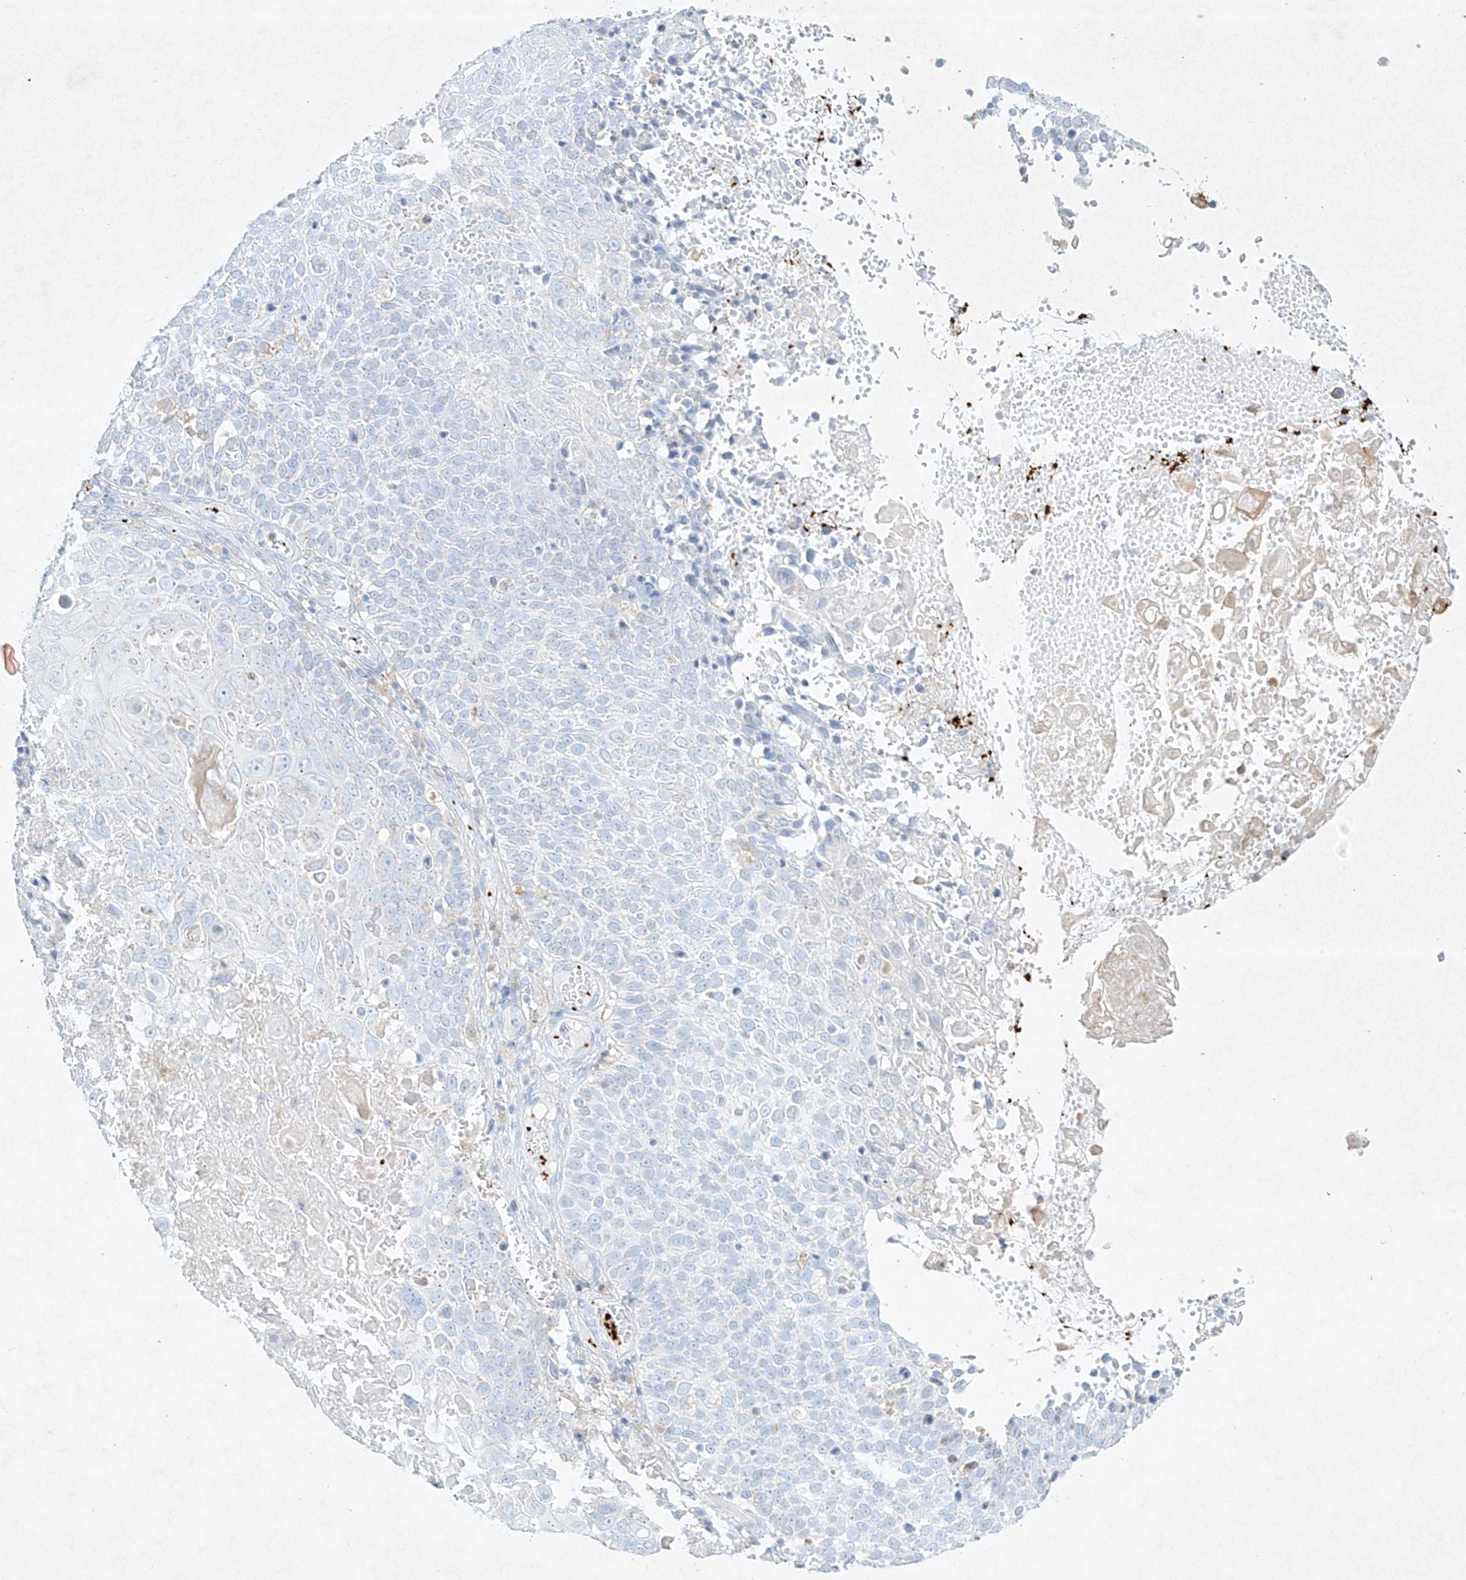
{"staining": {"intensity": "negative", "quantity": "none", "location": "none"}, "tissue": "cervical cancer", "cell_type": "Tumor cells", "image_type": "cancer", "snomed": [{"axis": "morphology", "description": "Squamous cell carcinoma, NOS"}, {"axis": "topography", "description": "Cervix"}], "caption": "Human cervical squamous cell carcinoma stained for a protein using immunohistochemistry demonstrates no positivity in tumor cells.", "gene": "PLEK", "patient": {"sex": "female", "age": 74}}